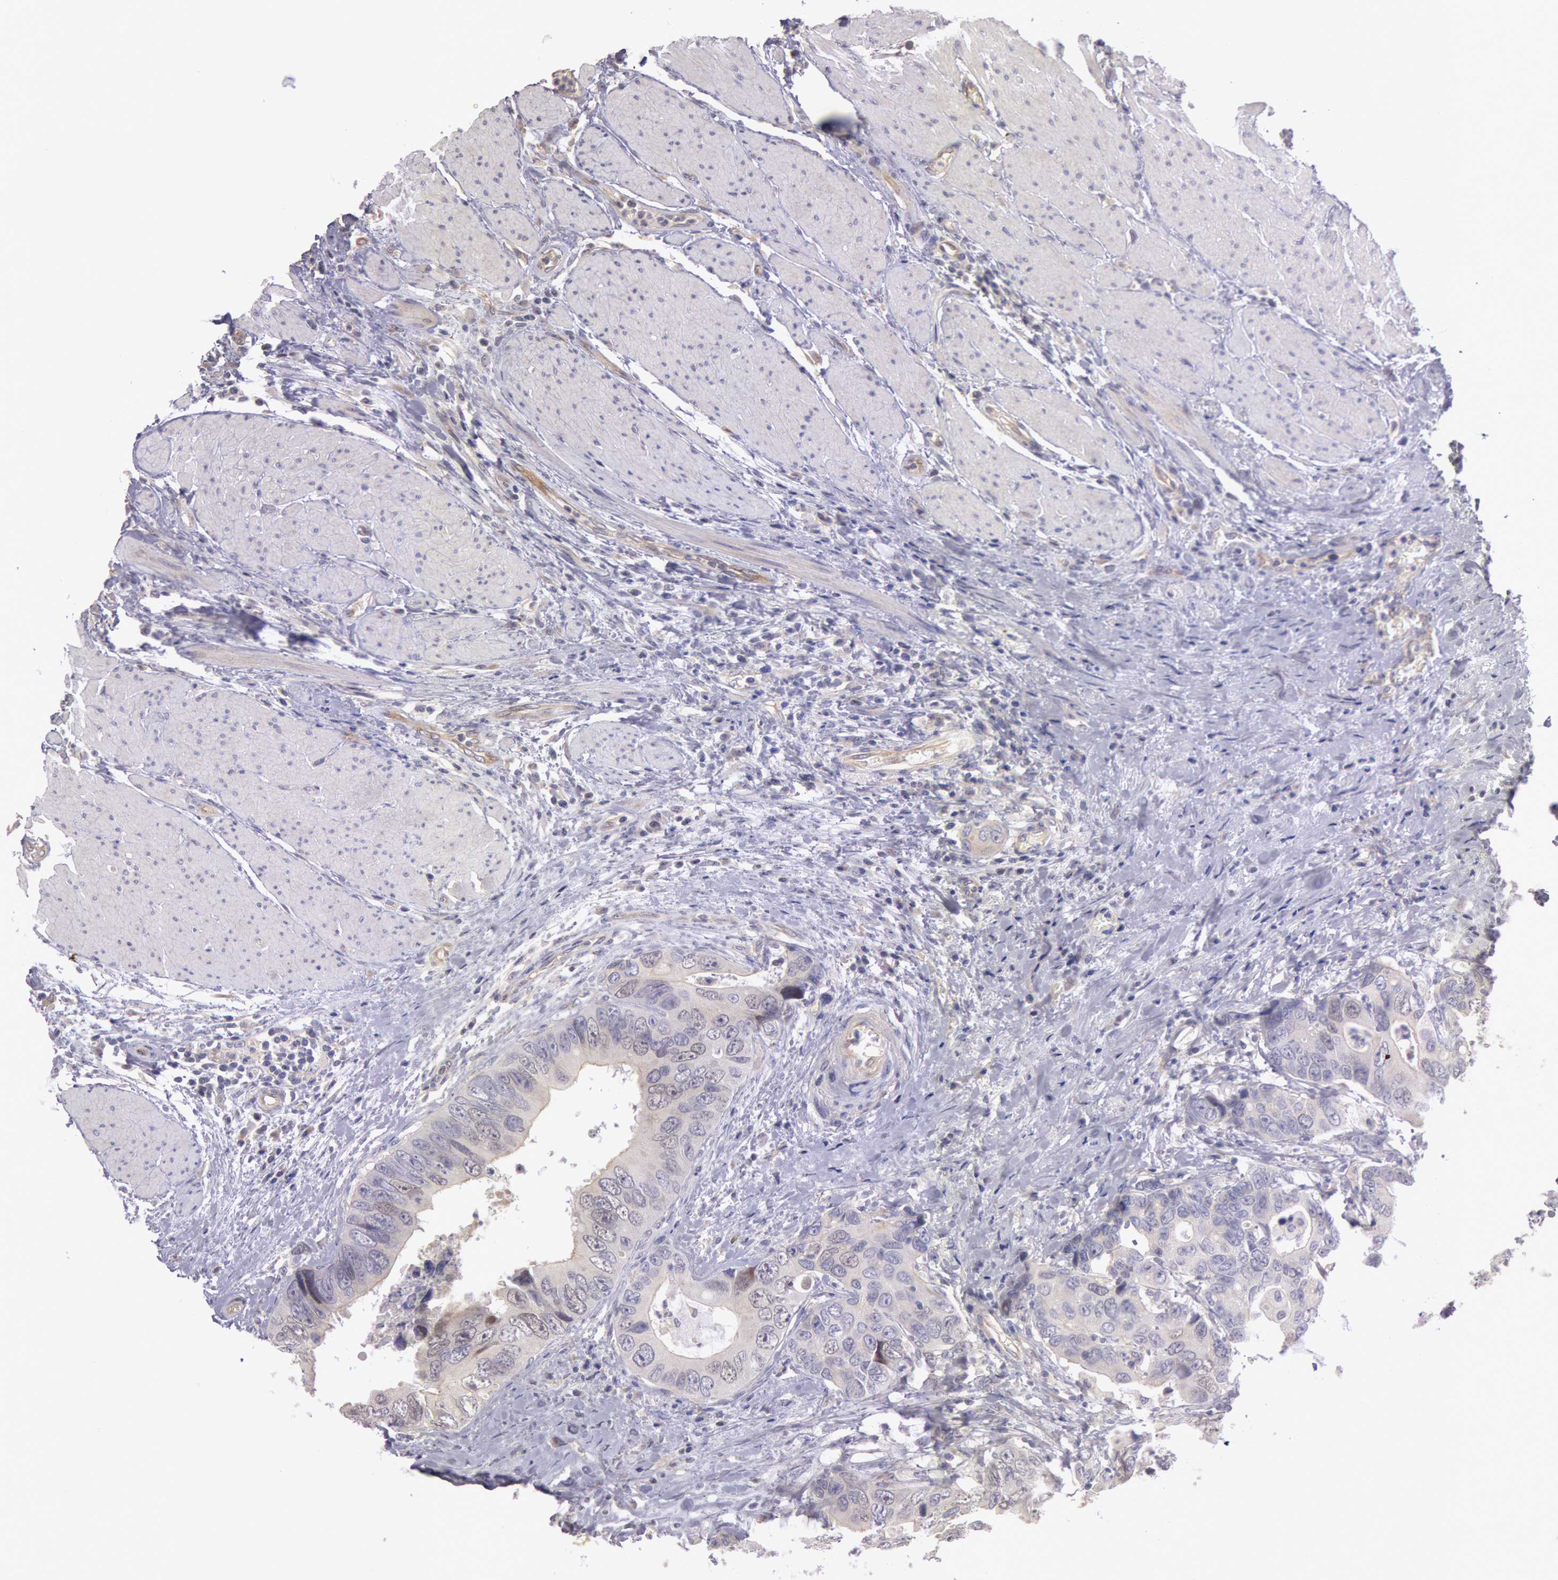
{"staining": {"intensity": "negative", "quantity": "none", "location": "none"}, "tissue": "colorectal cancer", "cell_type": "Tumor cells", "image_type": "cancer", "snomed": [{"axis": "morphology", "description": "Adenocarcinoma, NOS"}, {"axis": "topography", "description": "Rectum"}], "caption": "This is a photomicrograph of IHC staining of colorectal adenocarcinoma, which shows no expression in tumor cells.", "gene": "AMOTL1", "patient": {"sex": "female", "age": 67}}